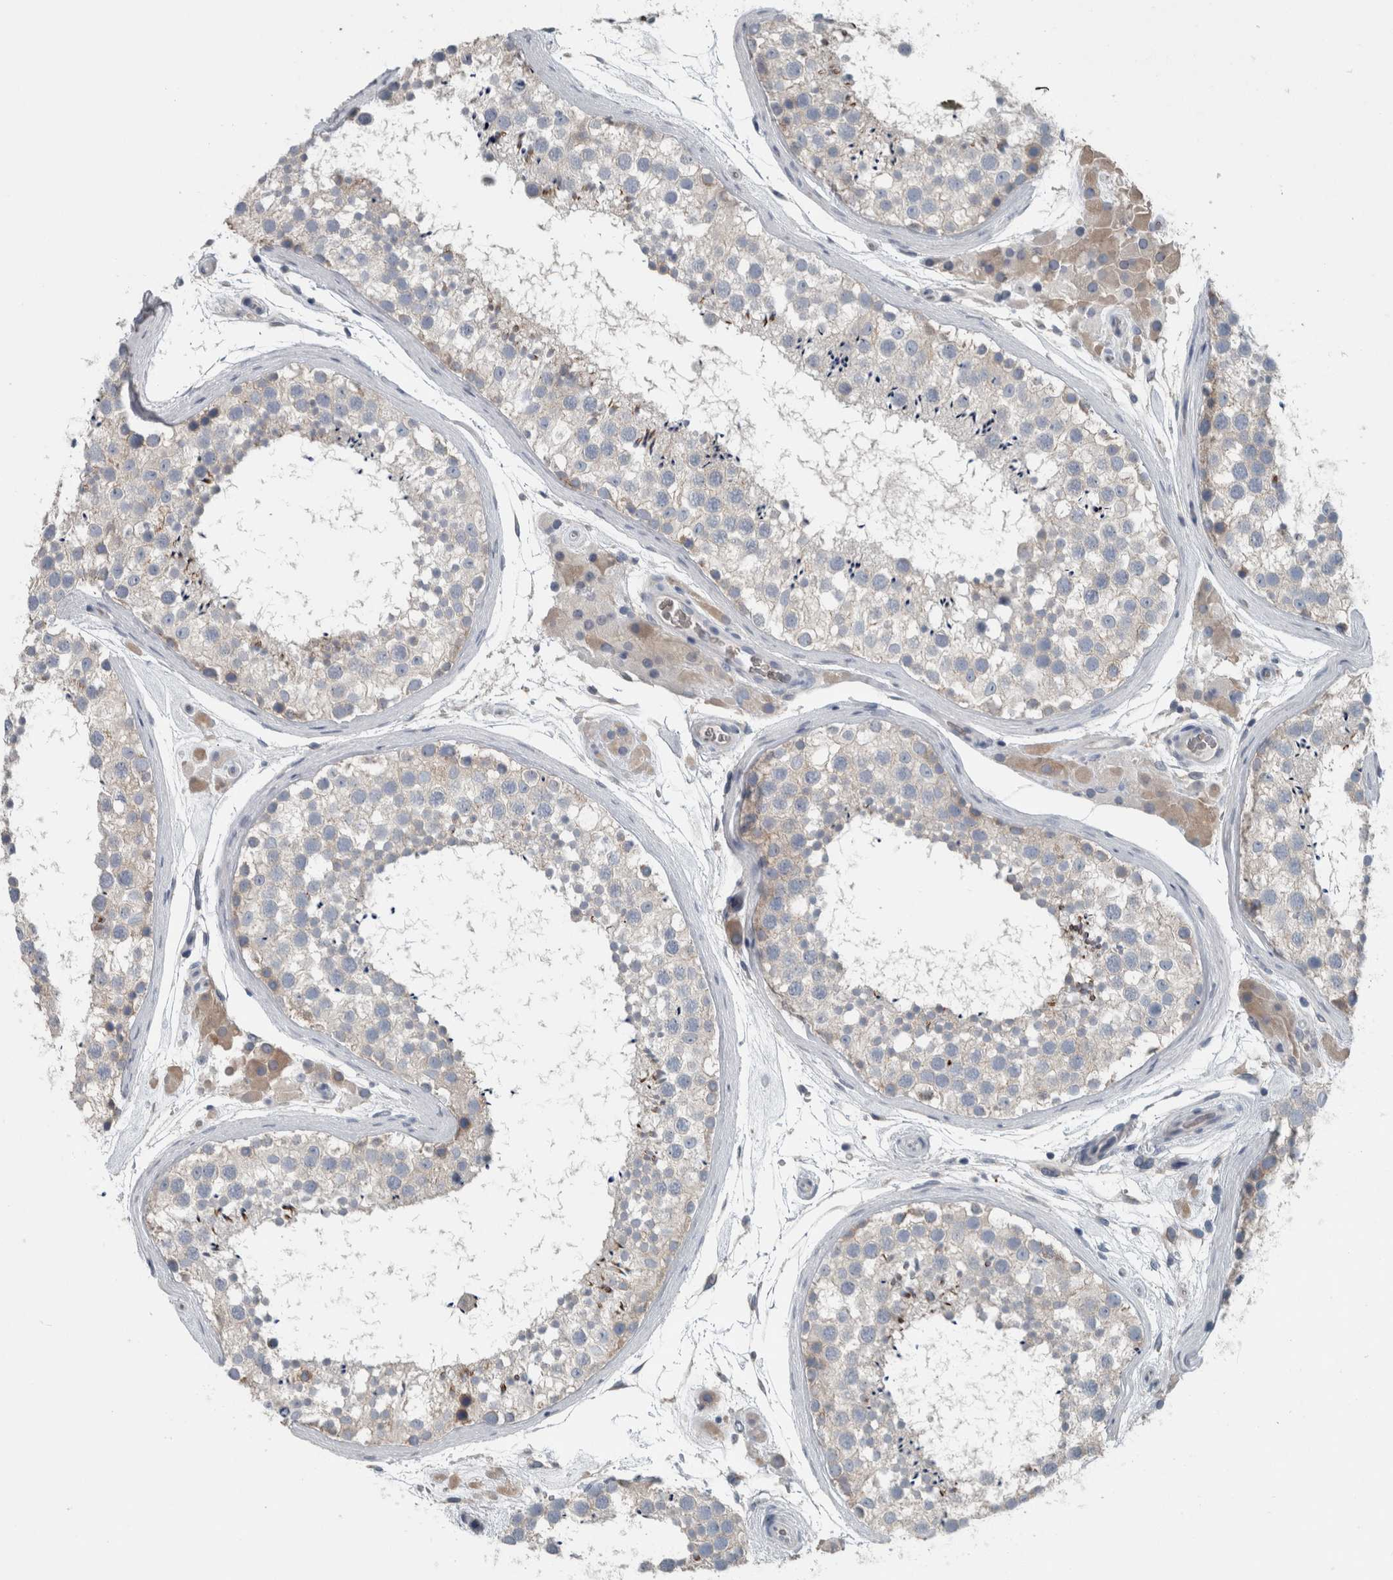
{"staining": {"intensity": "weak", "quantity": "<25%", "location": "cytoplasmic/membranous"}, "tissue": "testis", "cell_type": "Cells in seminiferous ducts", "image_type": "normal", "snomed": [{"axis": "morphology", "description": "Normal tissue, NOS"}, {"axis": "topography", "description": "Testis"}], "caption": "Protein analysis of benign testis demonstrates no significant expression in cells in seminiferous ducts.", "gene": "SH3GL2", "patient": {"sex": "male", "age": 46}}